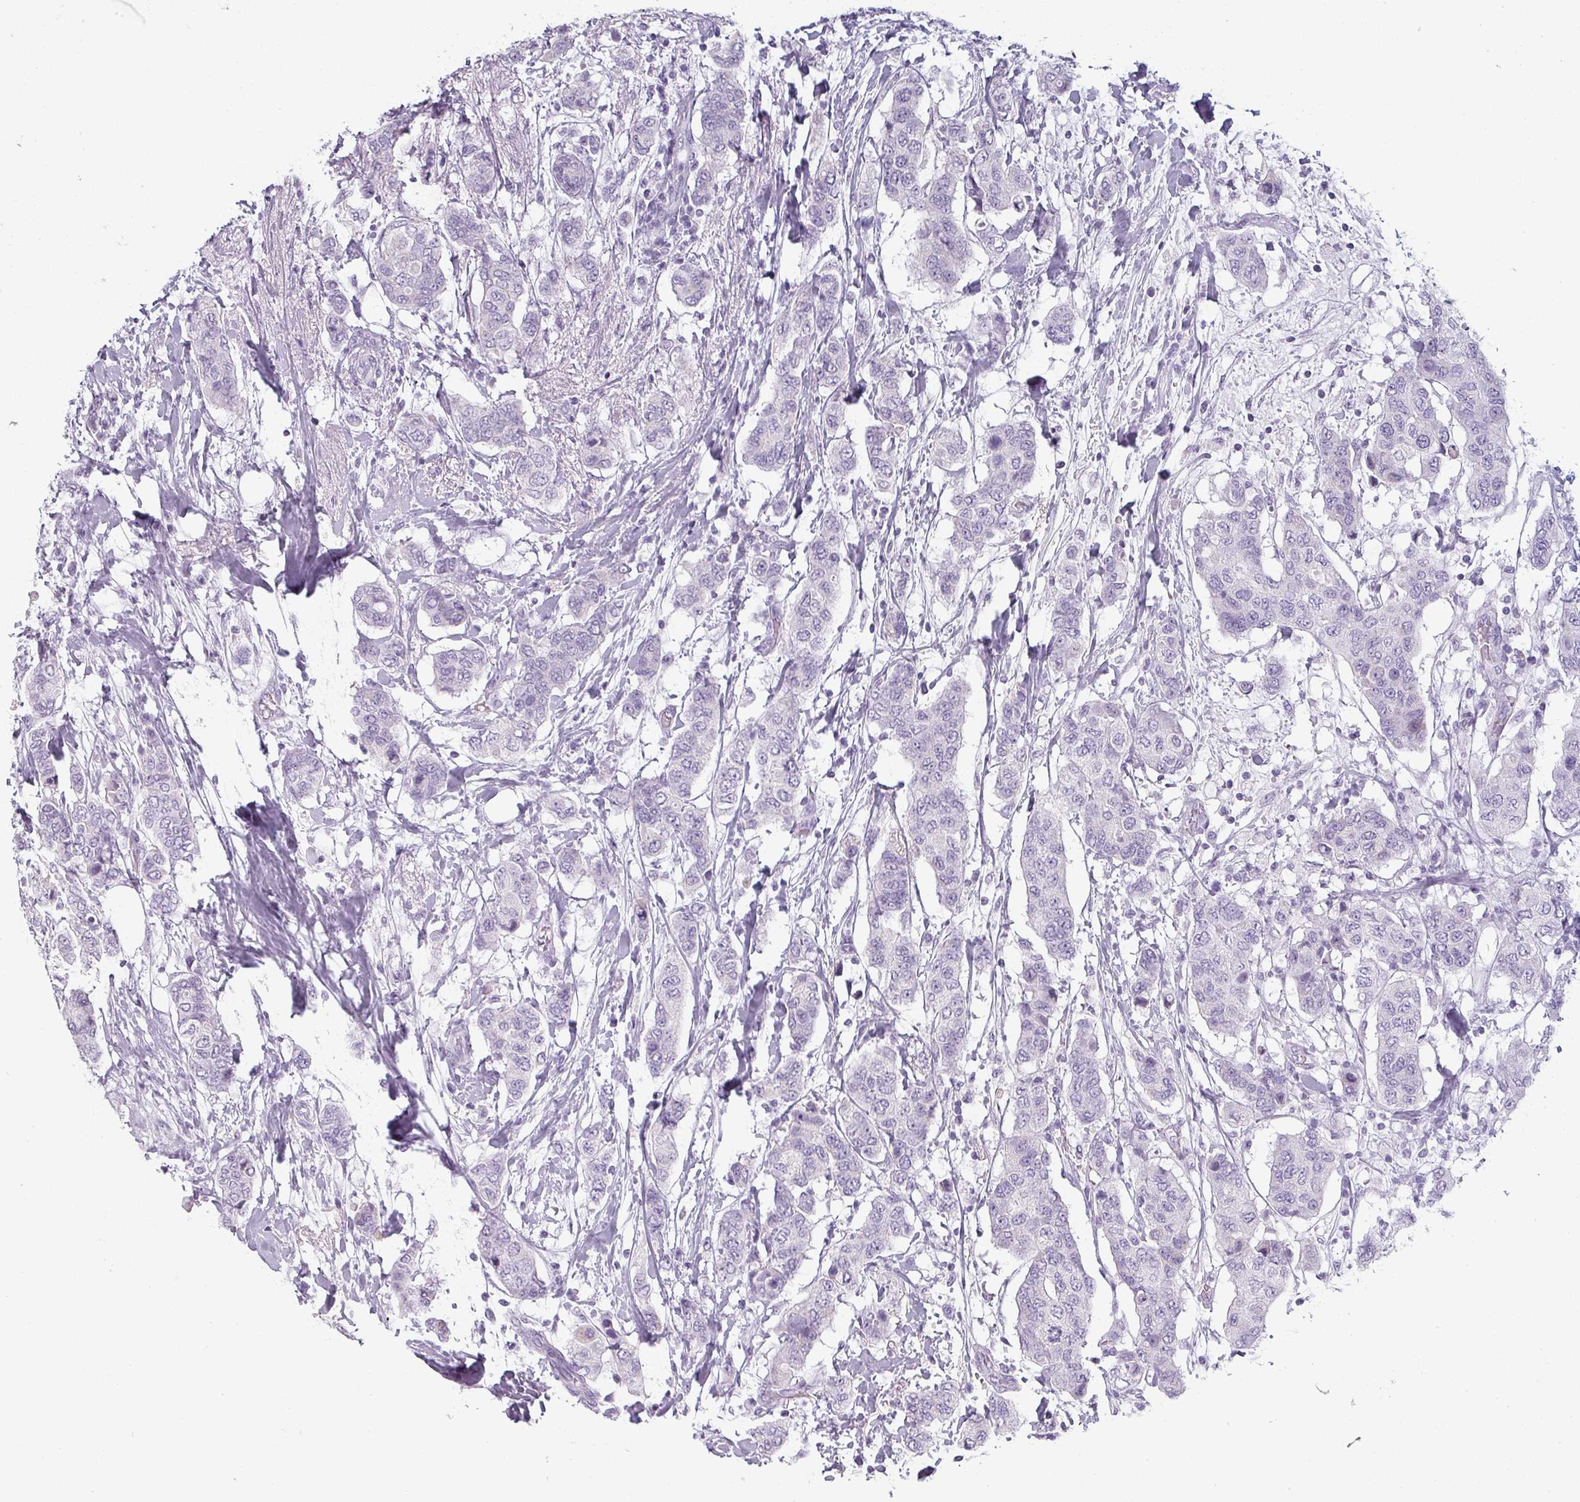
{"staining": {"intensity": "negative", "quantity": "none", "location": "none"}, "tissue": "breast cancer", "cell_type": "Tumor cells", "image_type": "cancer", "snomed": [{"axis": "morphology", "description": "Lobular carcinoma"}, {"axis": "topography", "description": "Breast"}], "caption": "Tumor cells are negative for protein expression in human breast cancer.", "gene": "SFTPA1", "patient": {"sex": "female", "age": 51}}